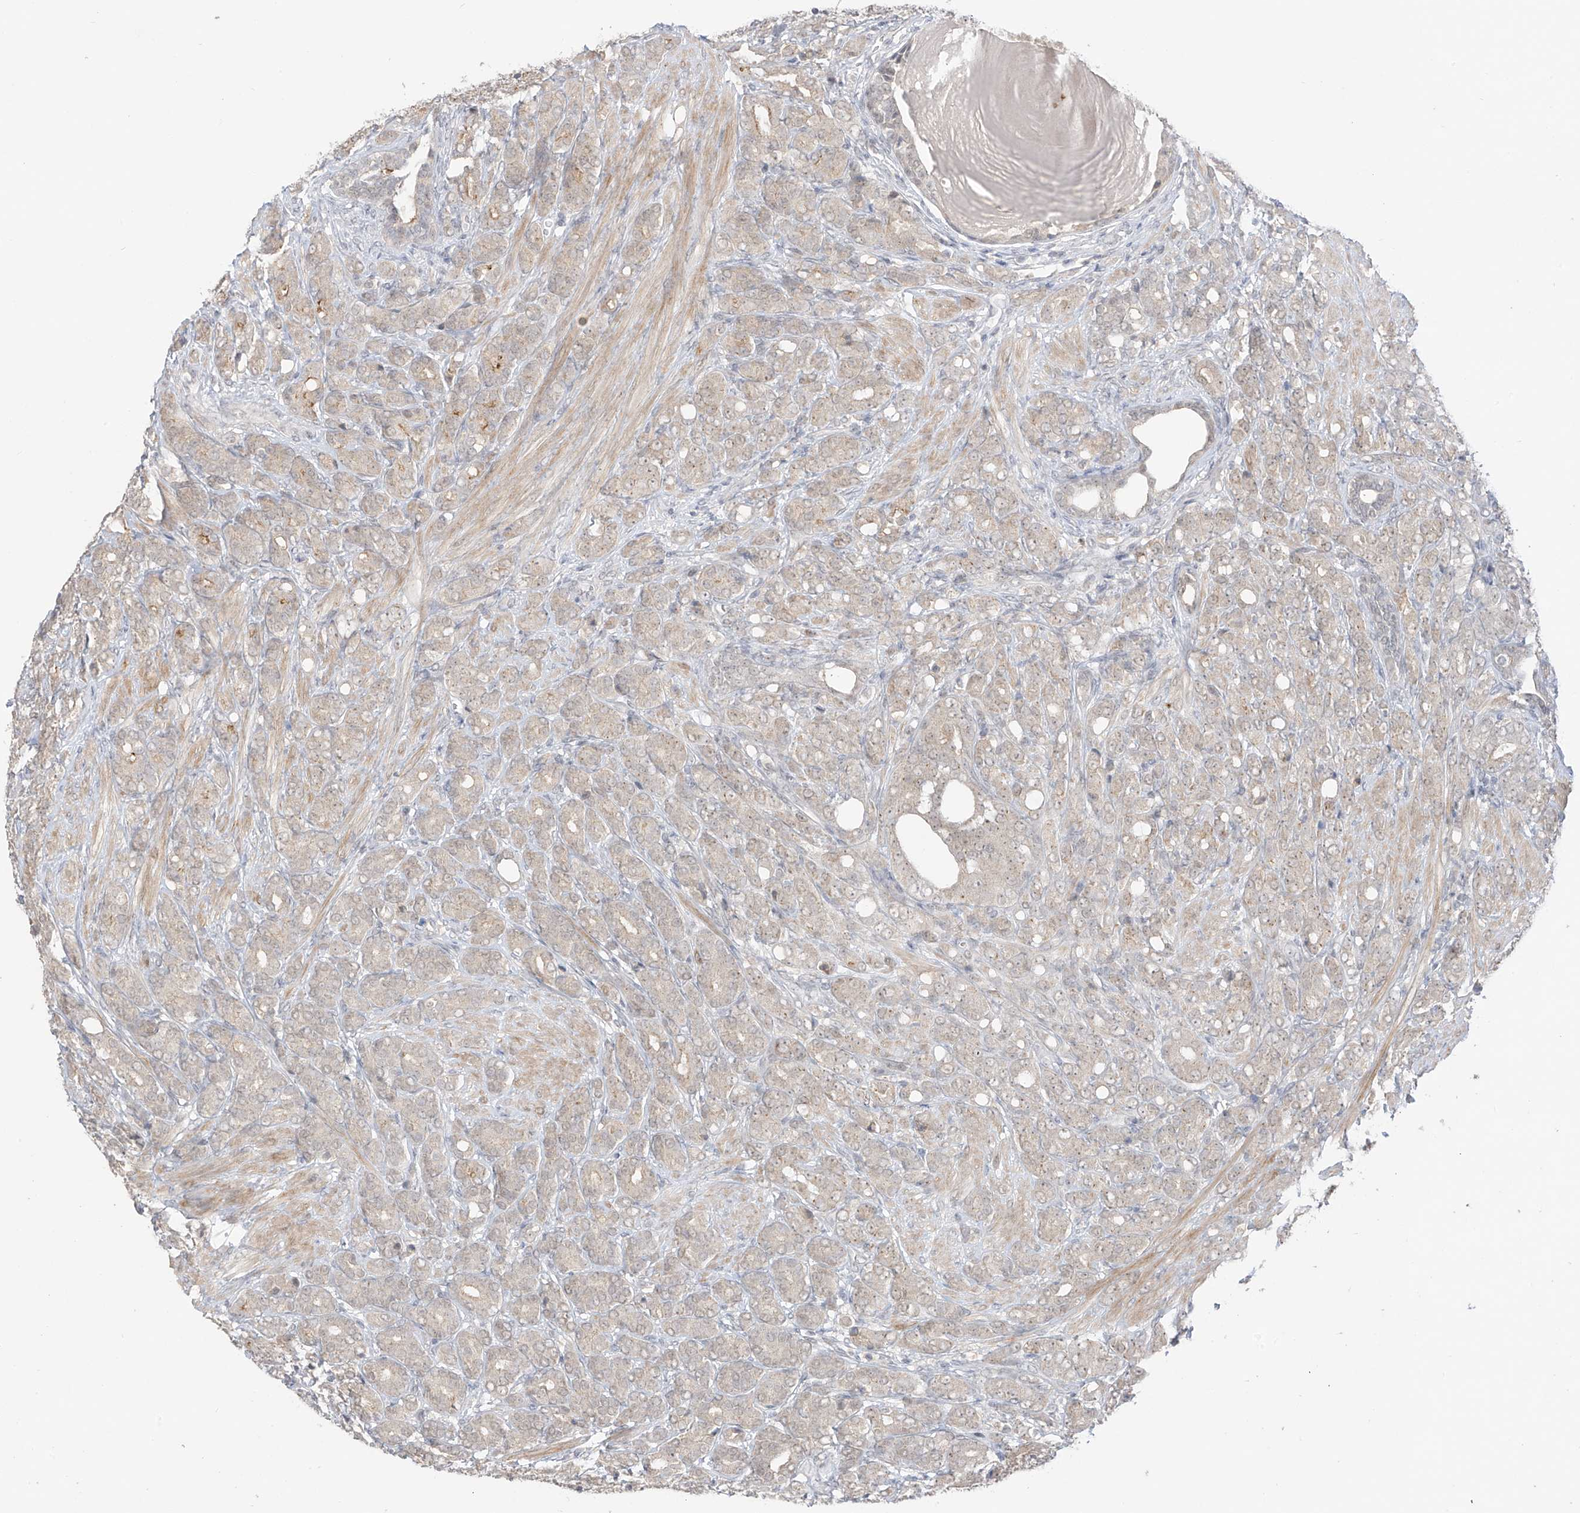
{"staining": {"intensity": "negative", "quantity": "none", "location": "none"}, "tissue": "prostate cancer", "cell_type": "Tumor cells", "image_type": "cancer", "snomed": [{"axis": "morphology", "description": "Adenocarcinoma, High grade"}, {"axis": "topography", "description": "Prostate"}], "caption": "Tumor cells show no significant expression in prostate cancer.", "gene": "OGT", "patient": {"sex": "male", "age": 62}}